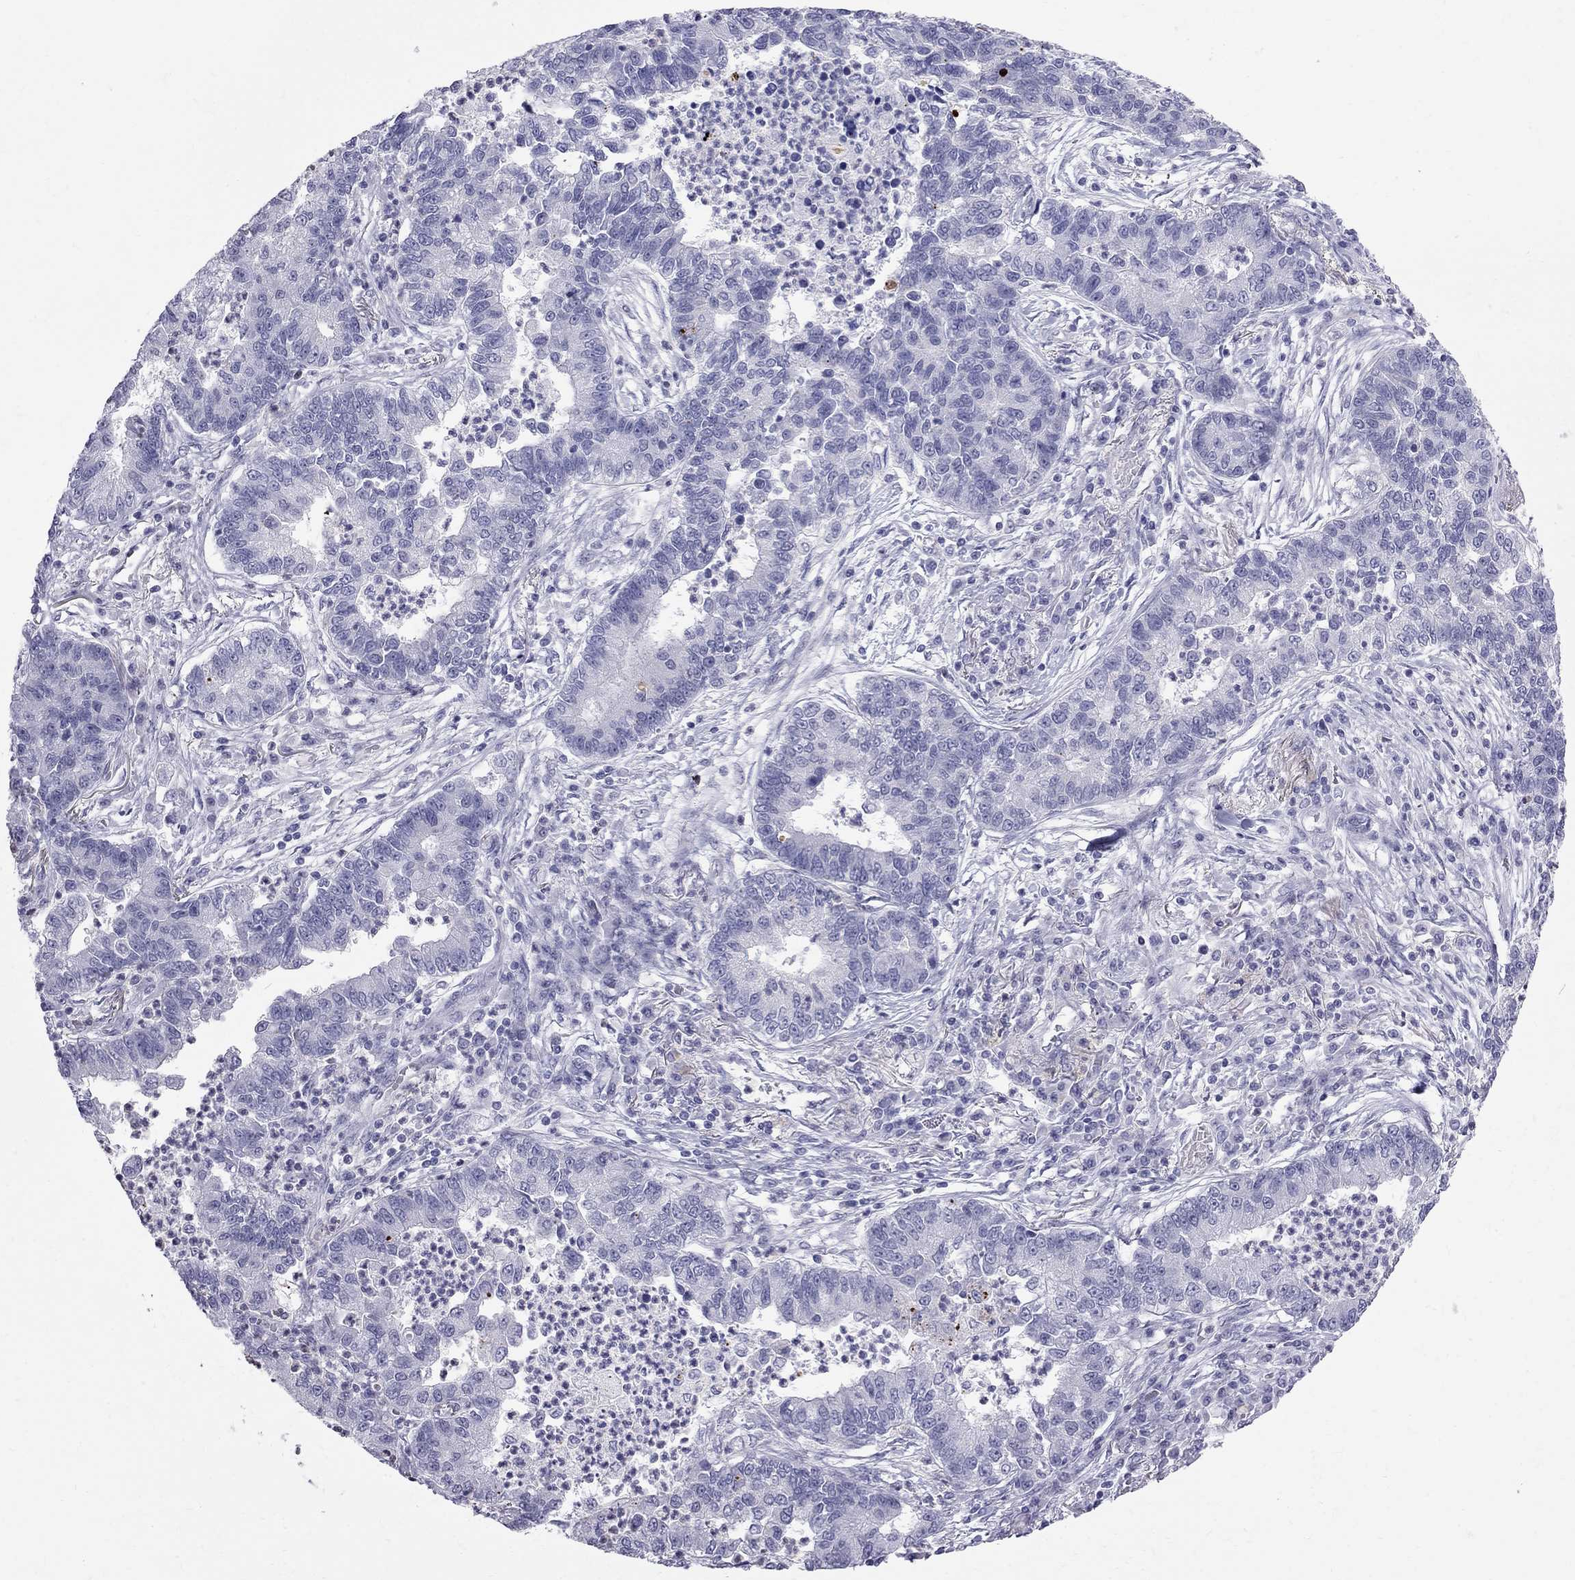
{"staining": {"intensity": "negative", "quantity": "none", "location": "none"}, "tissue": "lung cancer", "cell_type": "Tumor cells", "image_type": "cancer", "snomed": [{"axis": "morphology", "description": "Adenocarcinoma, NOS"}, {"axis": "topography", "description": "Lung"}], "caption": "An immunohistochemistry micrograph of lung cancer (adenocarcinoma) is shown. There is no staining in tumor cells of lung cancer (adenocarcinoma). (DAB immunohistochemistry, high magnification).", "gene": "MUC15", "patient": {"sex": "female", "age": 57}}